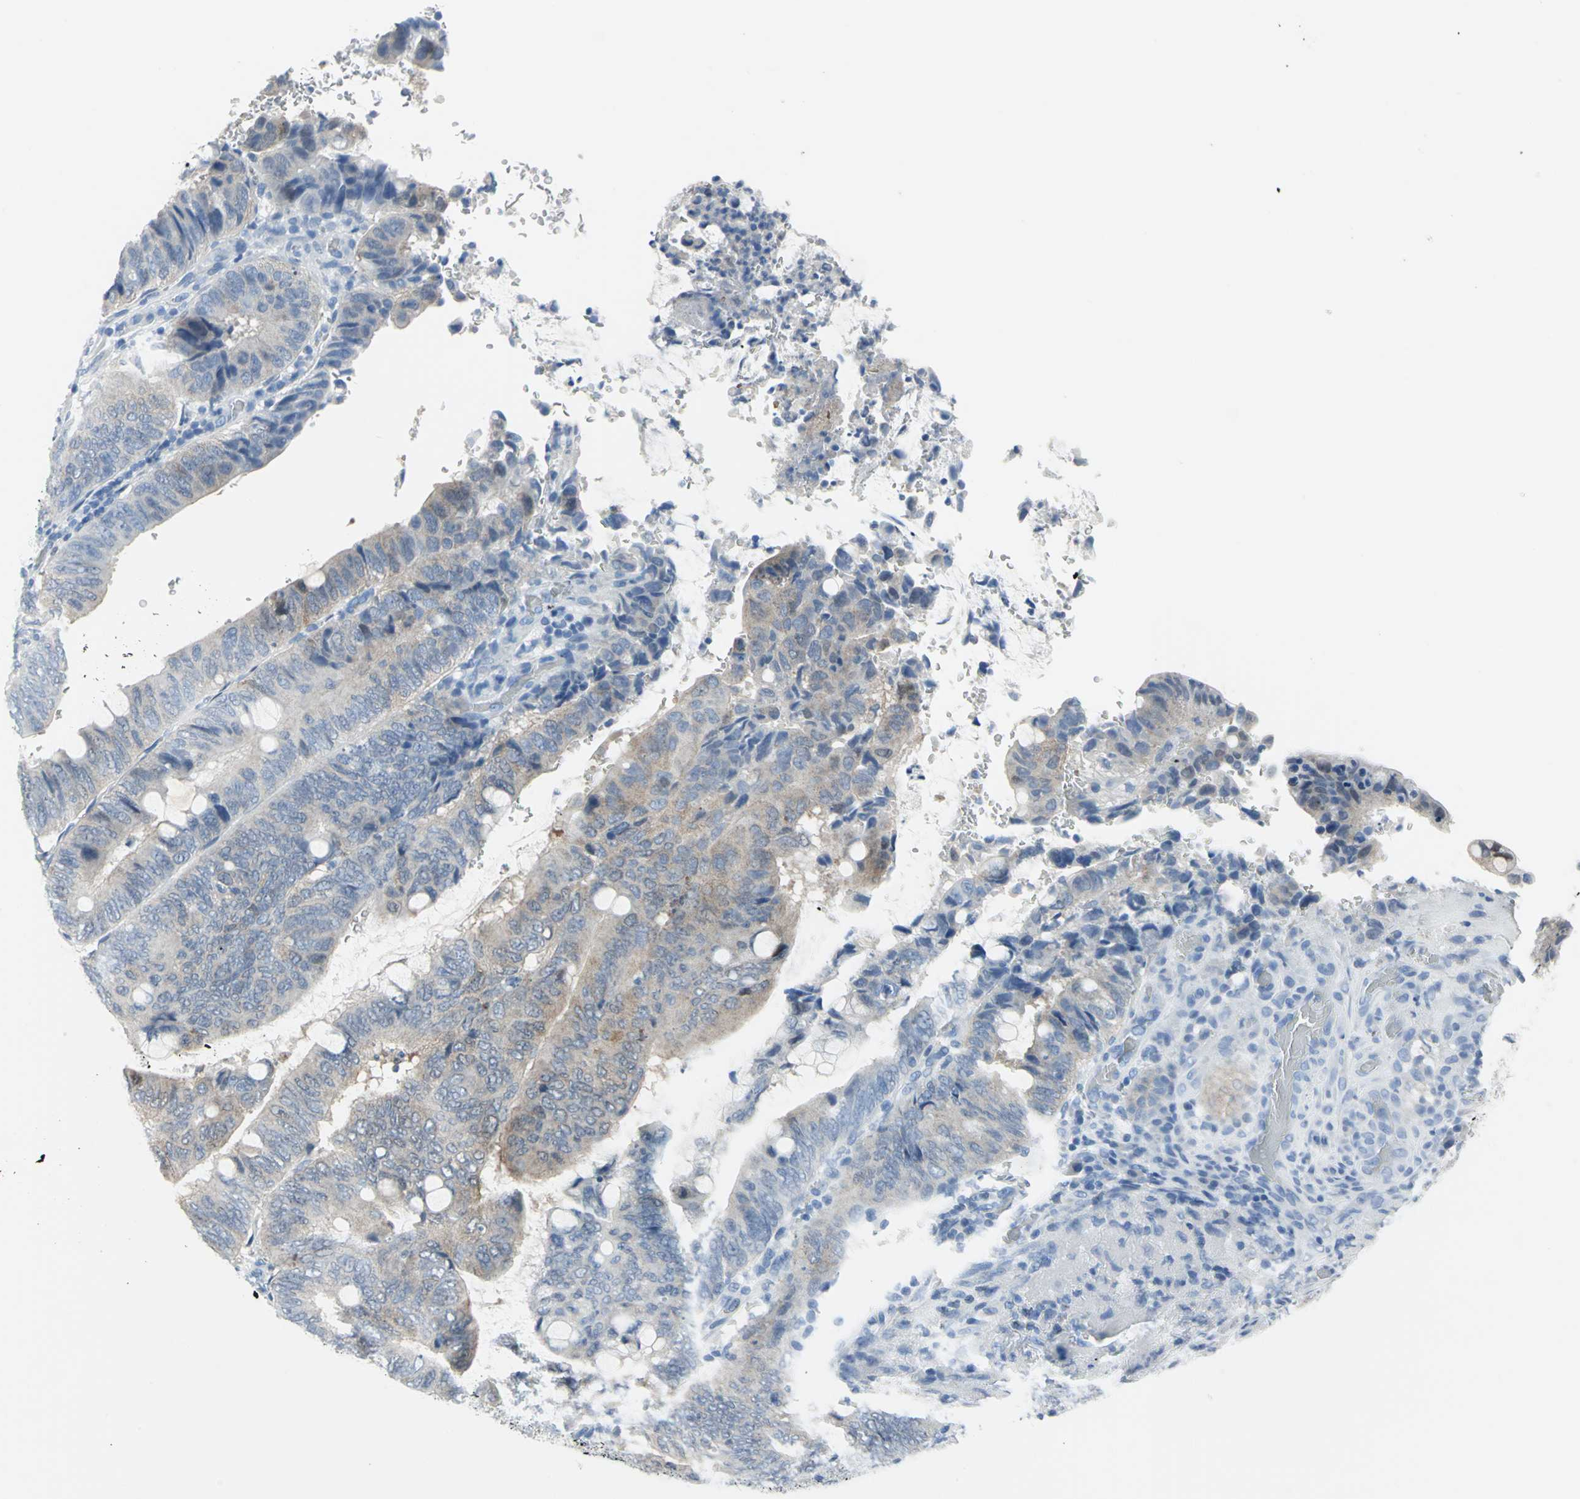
{"staining": {"intensity": "weak", "quantity": ">75%", "location": "cytoplasmic/membranous"}, "tissue": "colorectal cancer", "cell_type": "Tumor cells", "image_type": "cancer", "snomed": [{"axis": "morphology", "description": "Normal tissue, NOS"}, {"axis": "morphology", "description": "Adenocarcinoma, NOS"}, {"axis": "topography", "description": "Rectum"}, {"axis": "topography", "description": "Peripheral nerve tissue"}], "caption": "A brown stain labels weak cytoplasmic/membranous positivity of a protein in colorectal cancer (adenocarcinoma) tumor cells.", "gene": "SFN", "patient": {"sex": "male", "age": 92}}